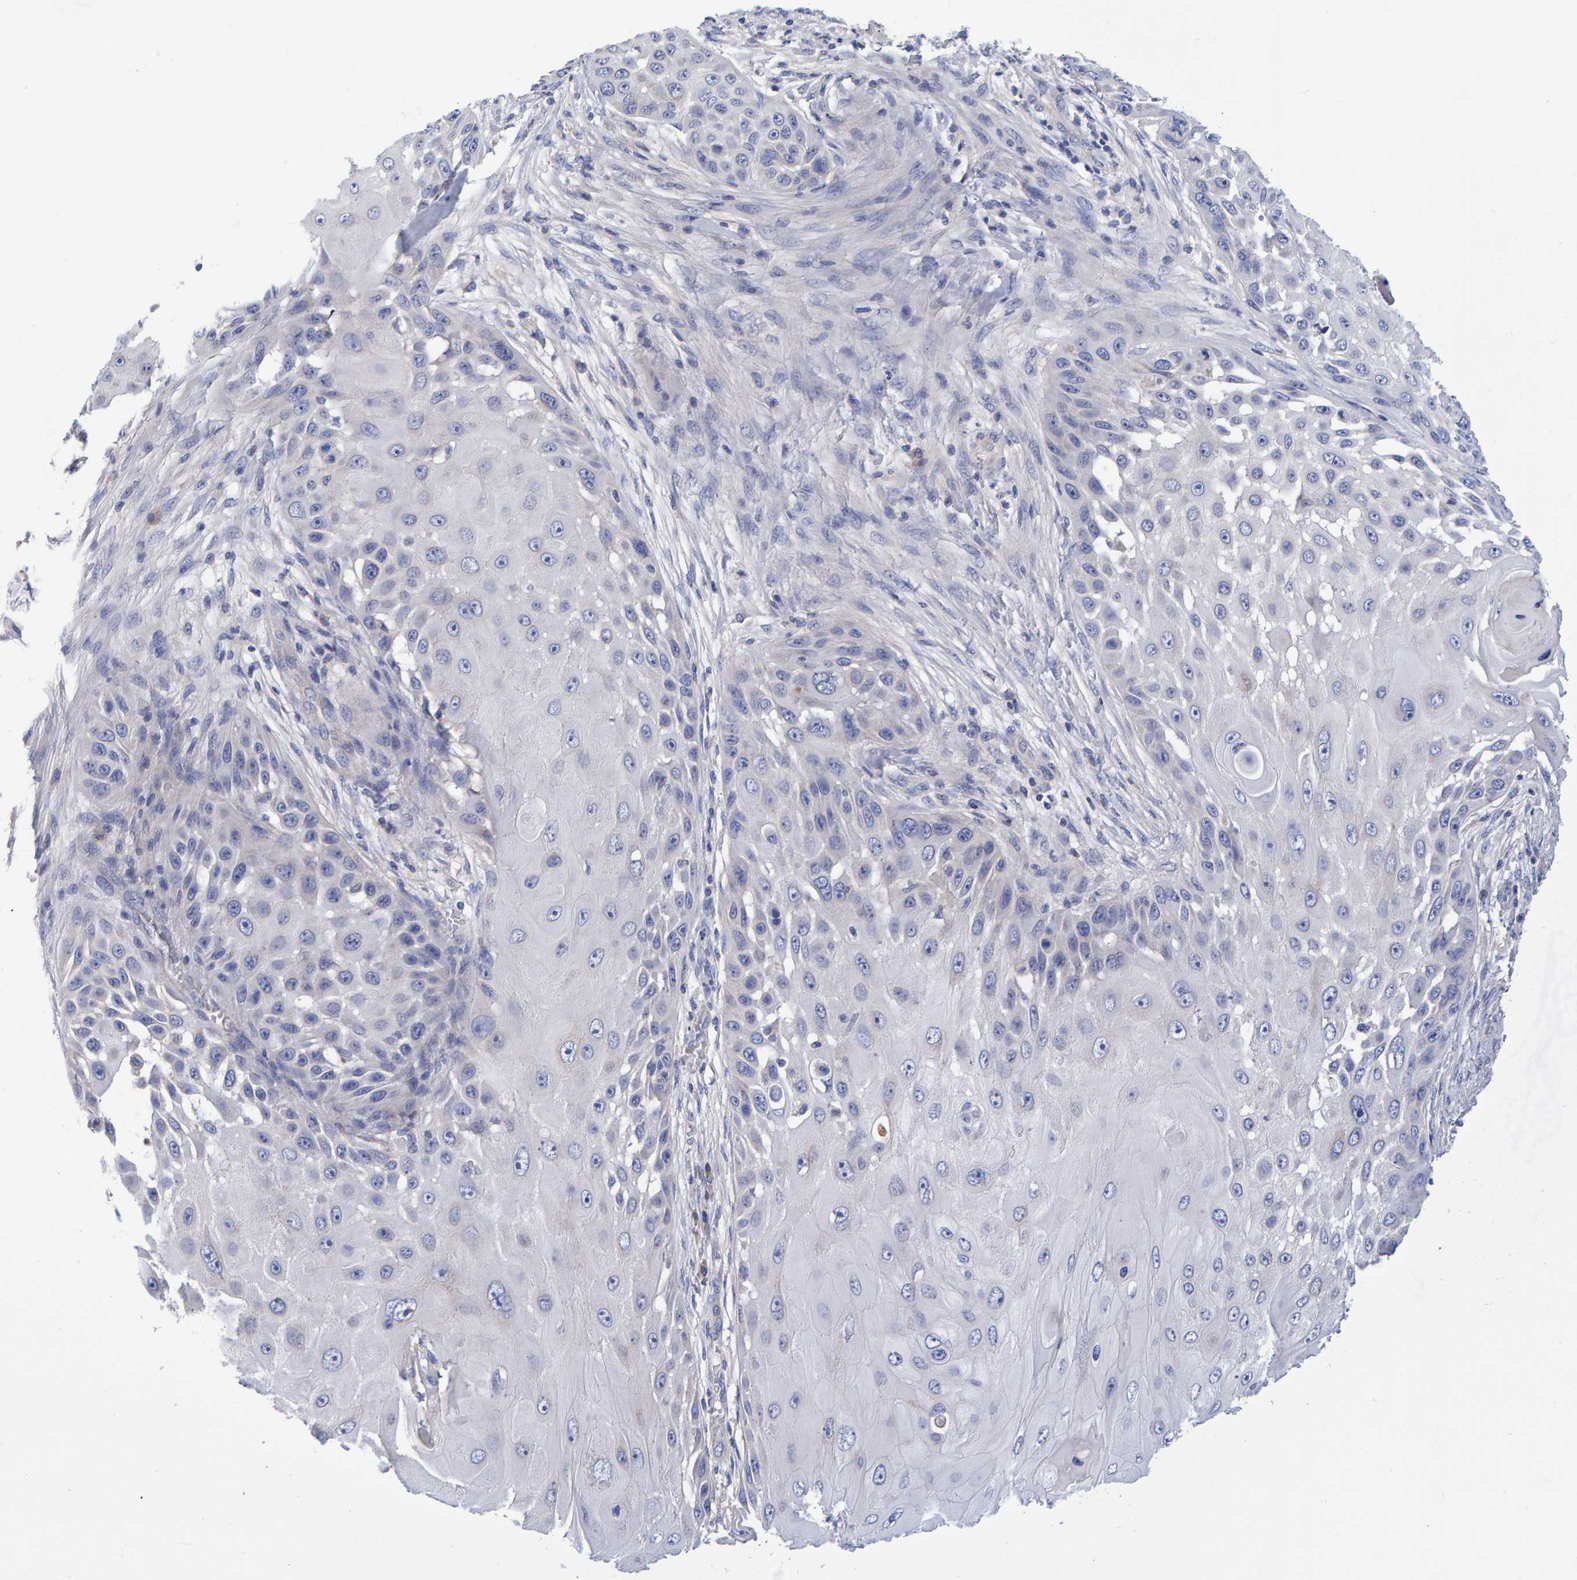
{"staining": {"intensity": "negative", "quantity": "none", "location": "none"}, "tissue": "skin cancer", "cell_type": "Tumor cells", "image_type": "cancer", "snomed": [{"axis": "morphology", "description": "Squamous cell carcinoma, NOS"}, {"axis": "topography", "description": "Skin"}], "caption": "IHC of human skin cancer shows no positivity in tumor cells.", "gene": "EFR3A", "patient": {"sex": "female", "age": 44}}